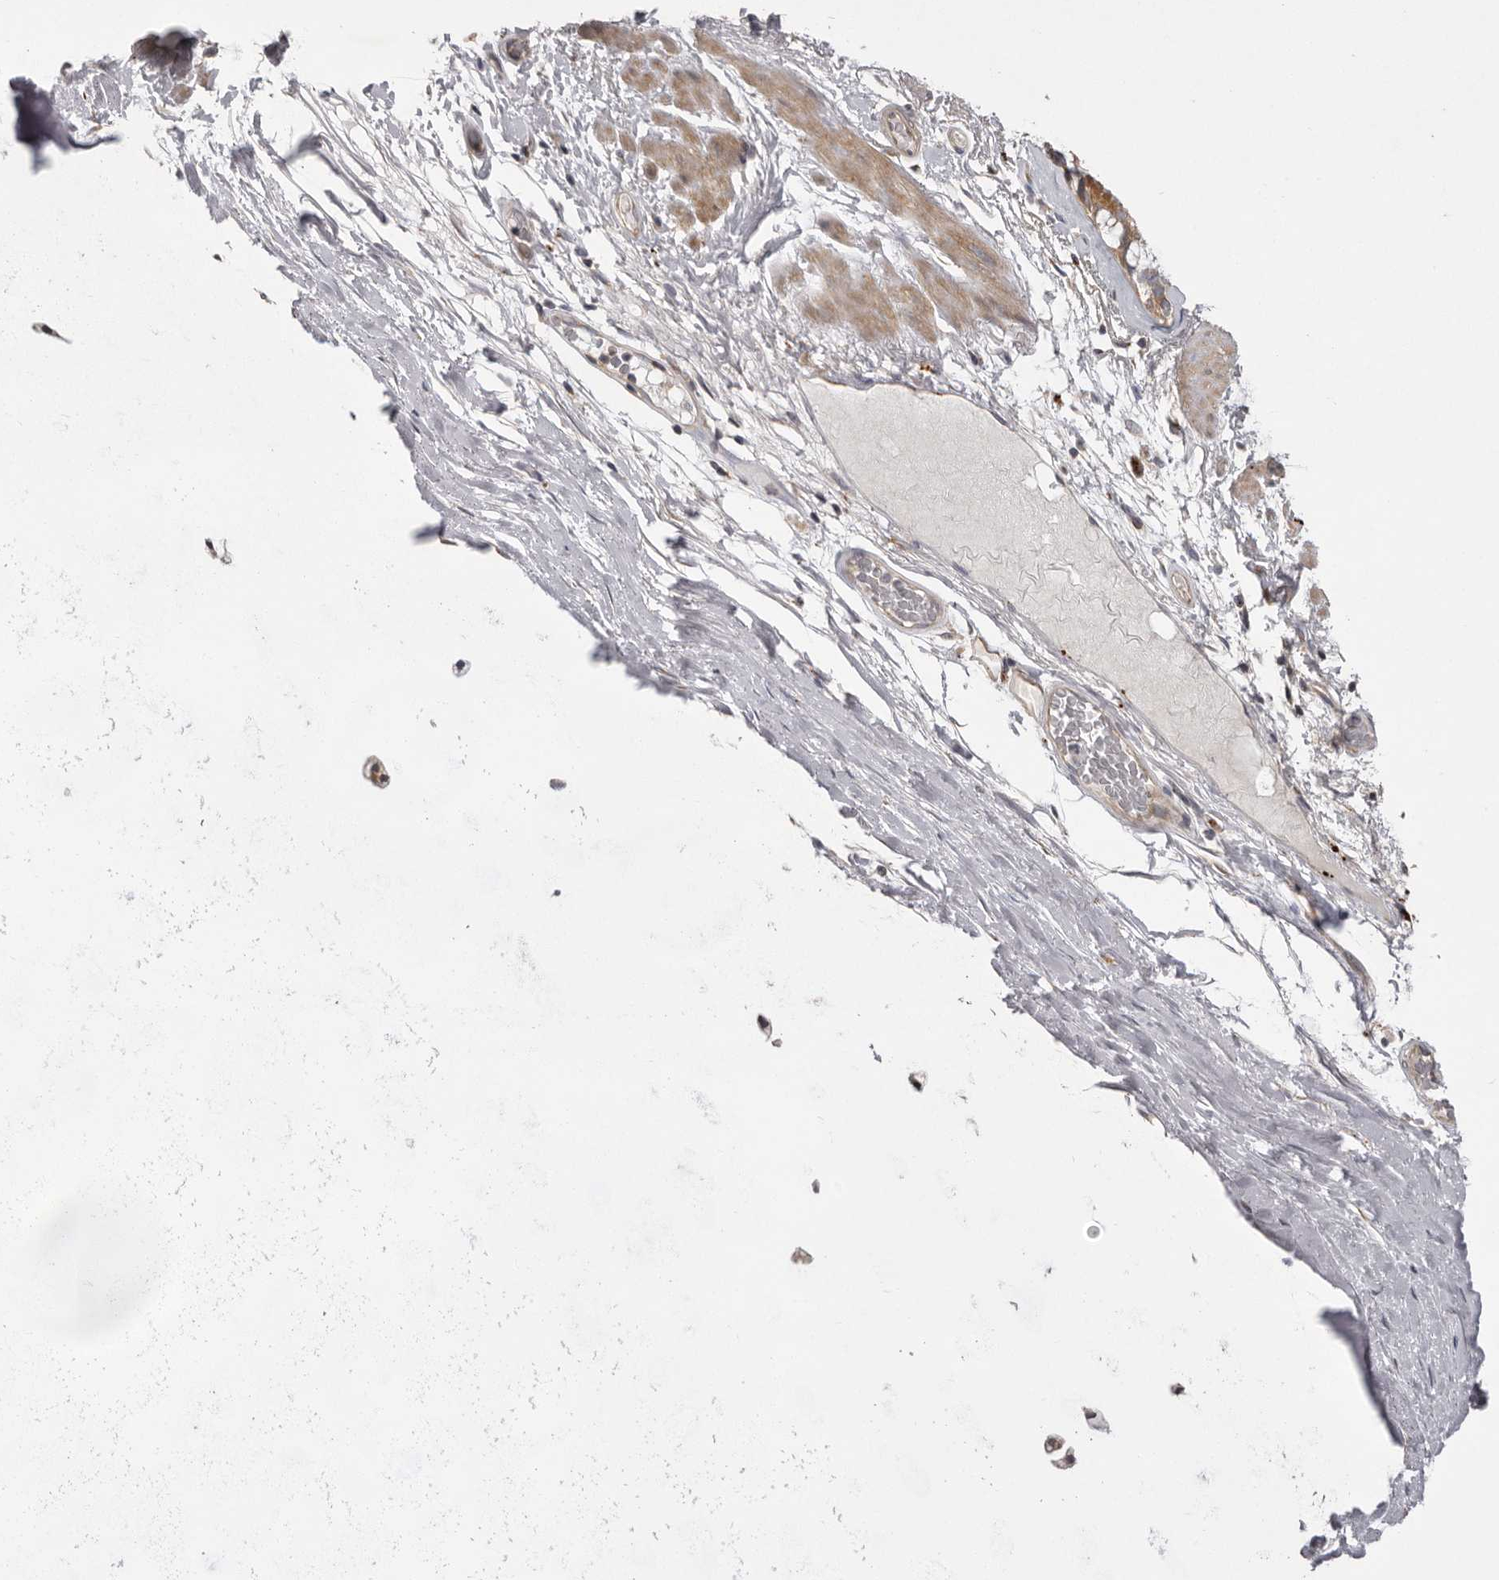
{"staining": {"intensity": "weak", "quantity": ">75%", "location": "cytoplasmic/membranous"}, "tissue": "adipose tissue", "cell_type": "Adipocytes", "image_type": "normal", "snomed": [{"axis": "morphology", "description": "Normal tissue, NOS"}, {"axis": "topography", "description": "Bronchus"}], "caption": "DAB (3,3'-diaminobenzidine) immunohistochemical staining of normal human adipose tissue shows weak cytoplasmic/membranous protein expression in approximately >75% of adipocytes.", "gene": "WDR47", "patient": {"sex": "male", "age": 66}}